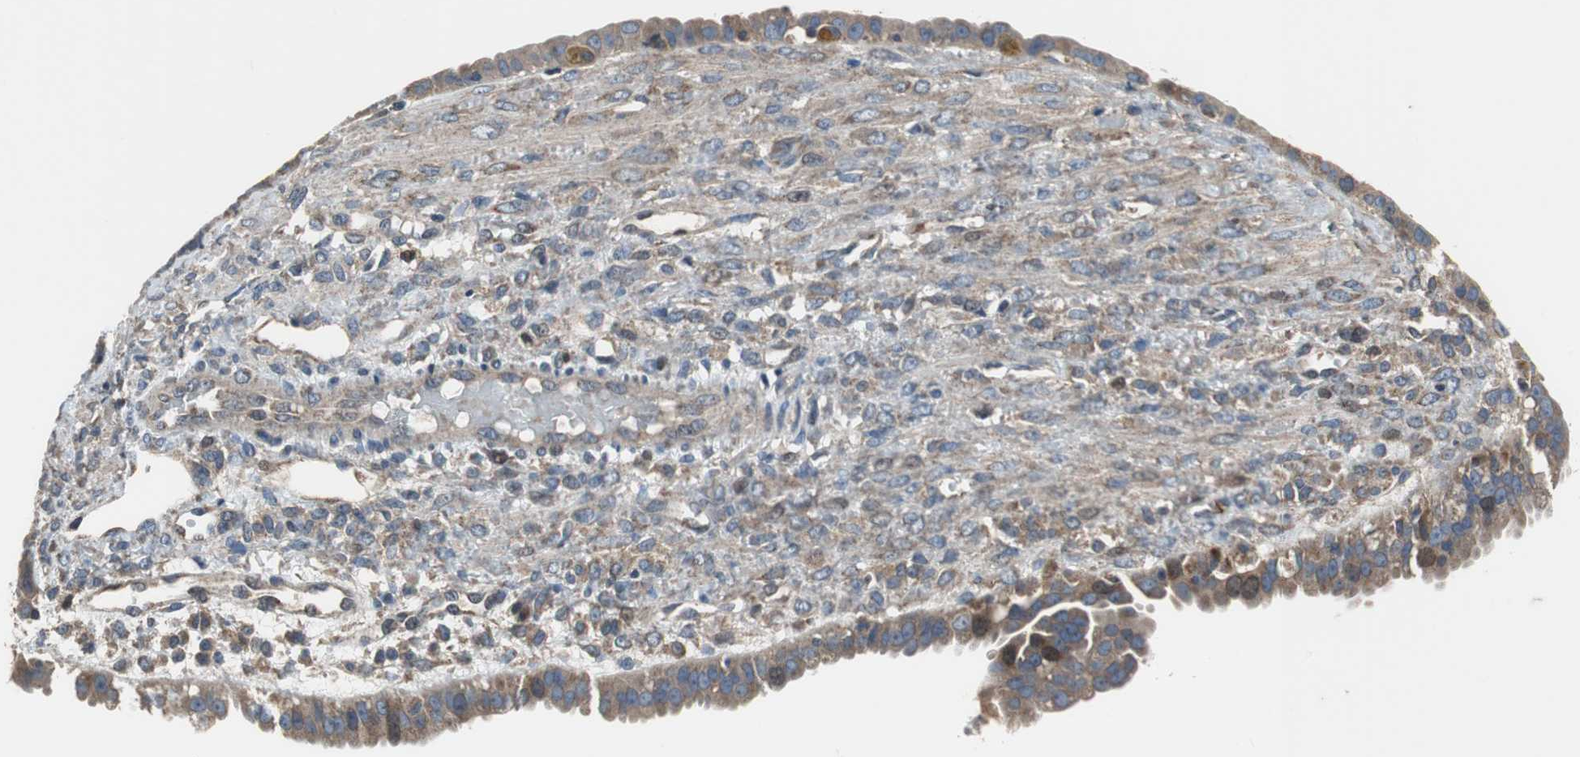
{"staining": {"intensity": "moderate", "quantity": ">75%", "location": "cytoplasmic/membranous,nuclear"}, "tissue": "ovarian cancer", "cell_type": "Tumor cells", "image_type": "cancer", "snomed": [{"axis": "morphology", "description": "Carcinoma, NOS"}, {"axis": "topography", "description": "Soft tissue"}, {"axis": "topography", "description": "Ovary"}], "caption": "This image shows ovarian cancer (carcinoma) stained with IHC to label a protein in brown. The cytoplasmic/membranous and nuclear of tumor cells show moderate positivity for the protein. Nuclei are counter-stained blue.", "gene": "PI4KB", "patient": {"sex": "female", "age": 54}}